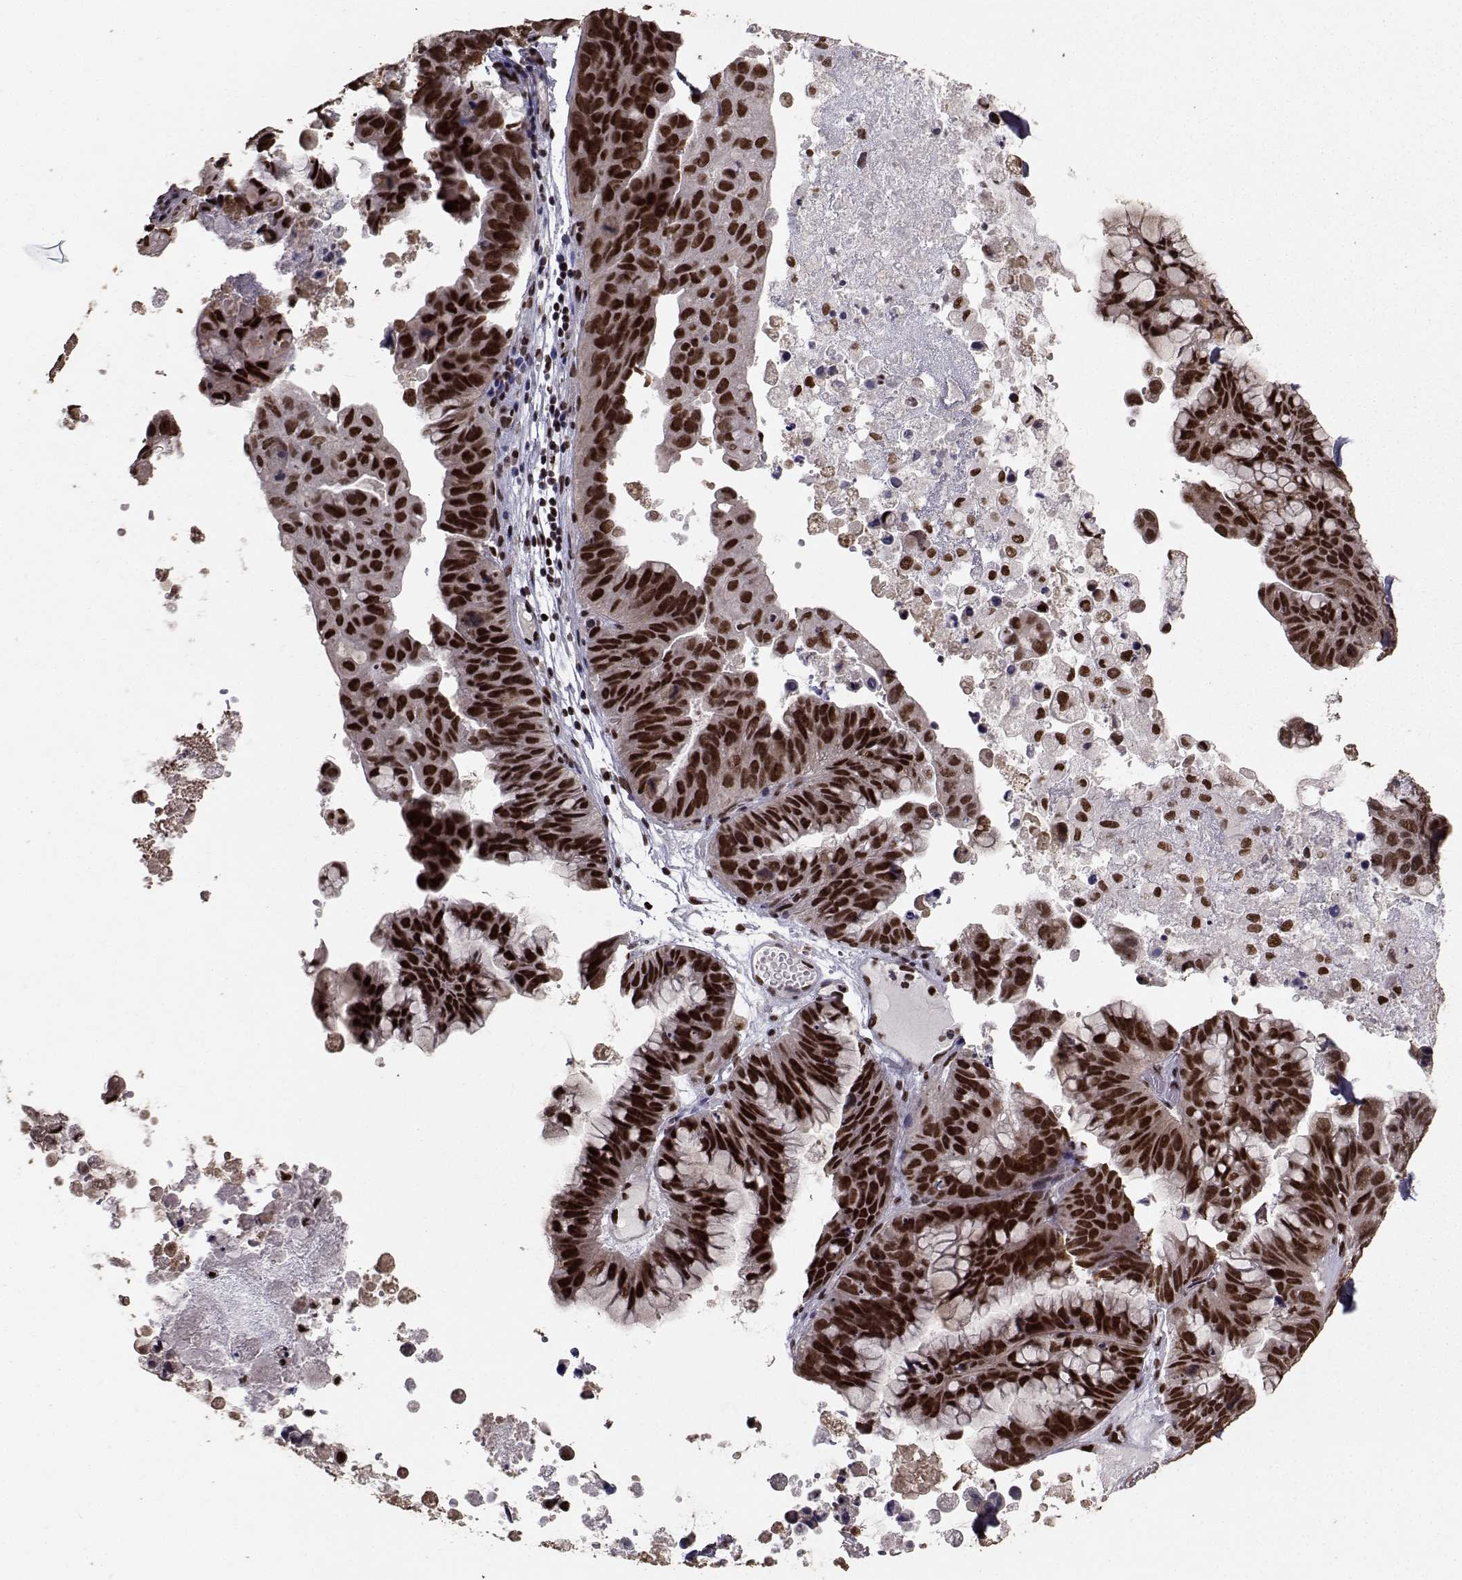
{"staining": {"intensity": "strong", "quantity": ">75%", "location": "nuclear"}, "tissue": "ovarian cancer", "cell_type": "Tumor cells", "image_type": "cancer", "snomed": [{"axis": "morphology", "description": "Cystadenocarcinoma, mucinous, NOS"}, {"axis": "topography", "description": "Ovary"}], "caption": "Brown immunohistochemical staining in human ovarian mucinous cystadenocarcinoma demonstrates strong nuclear staining in about >75% of tumor cells. The staining was performed using DAB, with brown indicating positive protein expression. Nuclei are stained blue with hematoxylin.", "gene": "SF1", "patient": {"sex": "female", "age": 76}}